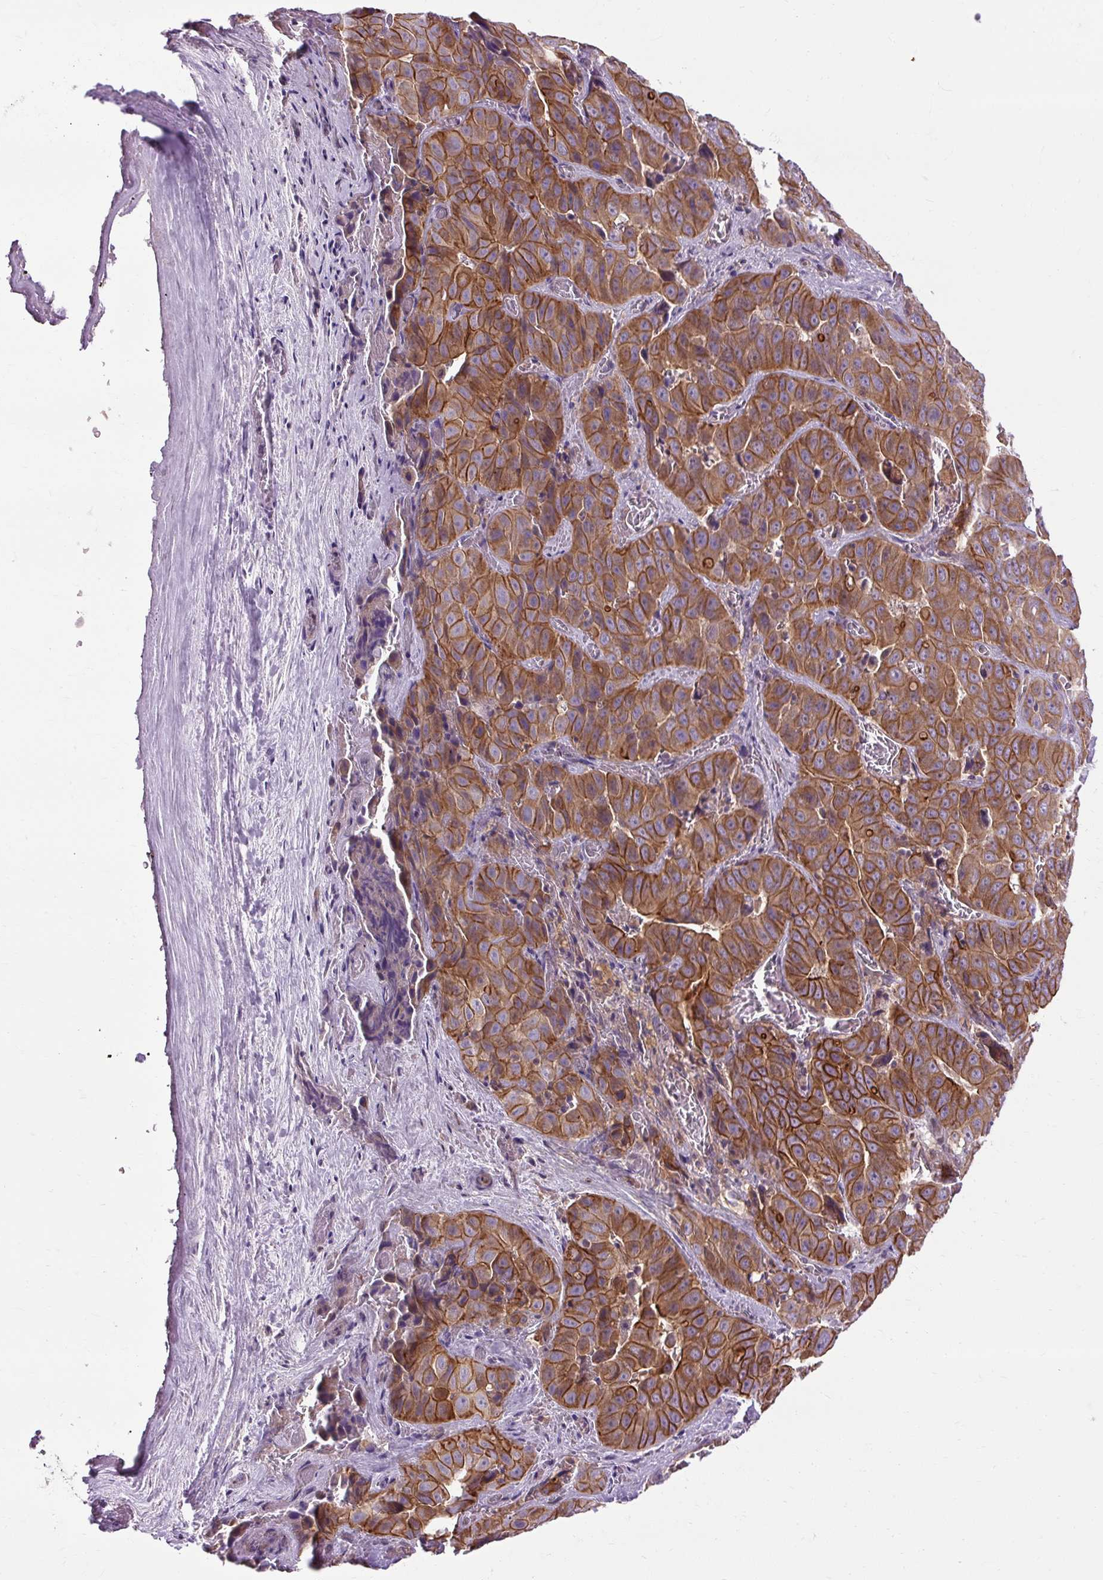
{"staining": {"intensity": "strong", "quantity": ">75%", "location": "cytoplasmic/membranous"}, "tissue": "liver cancer", "cell_type": "Tumor cells", "image_type": "cancer", "snomed": [{"axis": "morphology", "description": "Cholangiocarcinoma"}, {"axis": "topography", "description": "Liver"}], "caption": "Liver cancer tissue shows strong cytoplasmic/membranous staining in approximately >75% of tumor cells (IHC, brightfield microscopy, high magnification).", "gene": "CCDC93", "patient": {"sex": "female", "age": 52}}